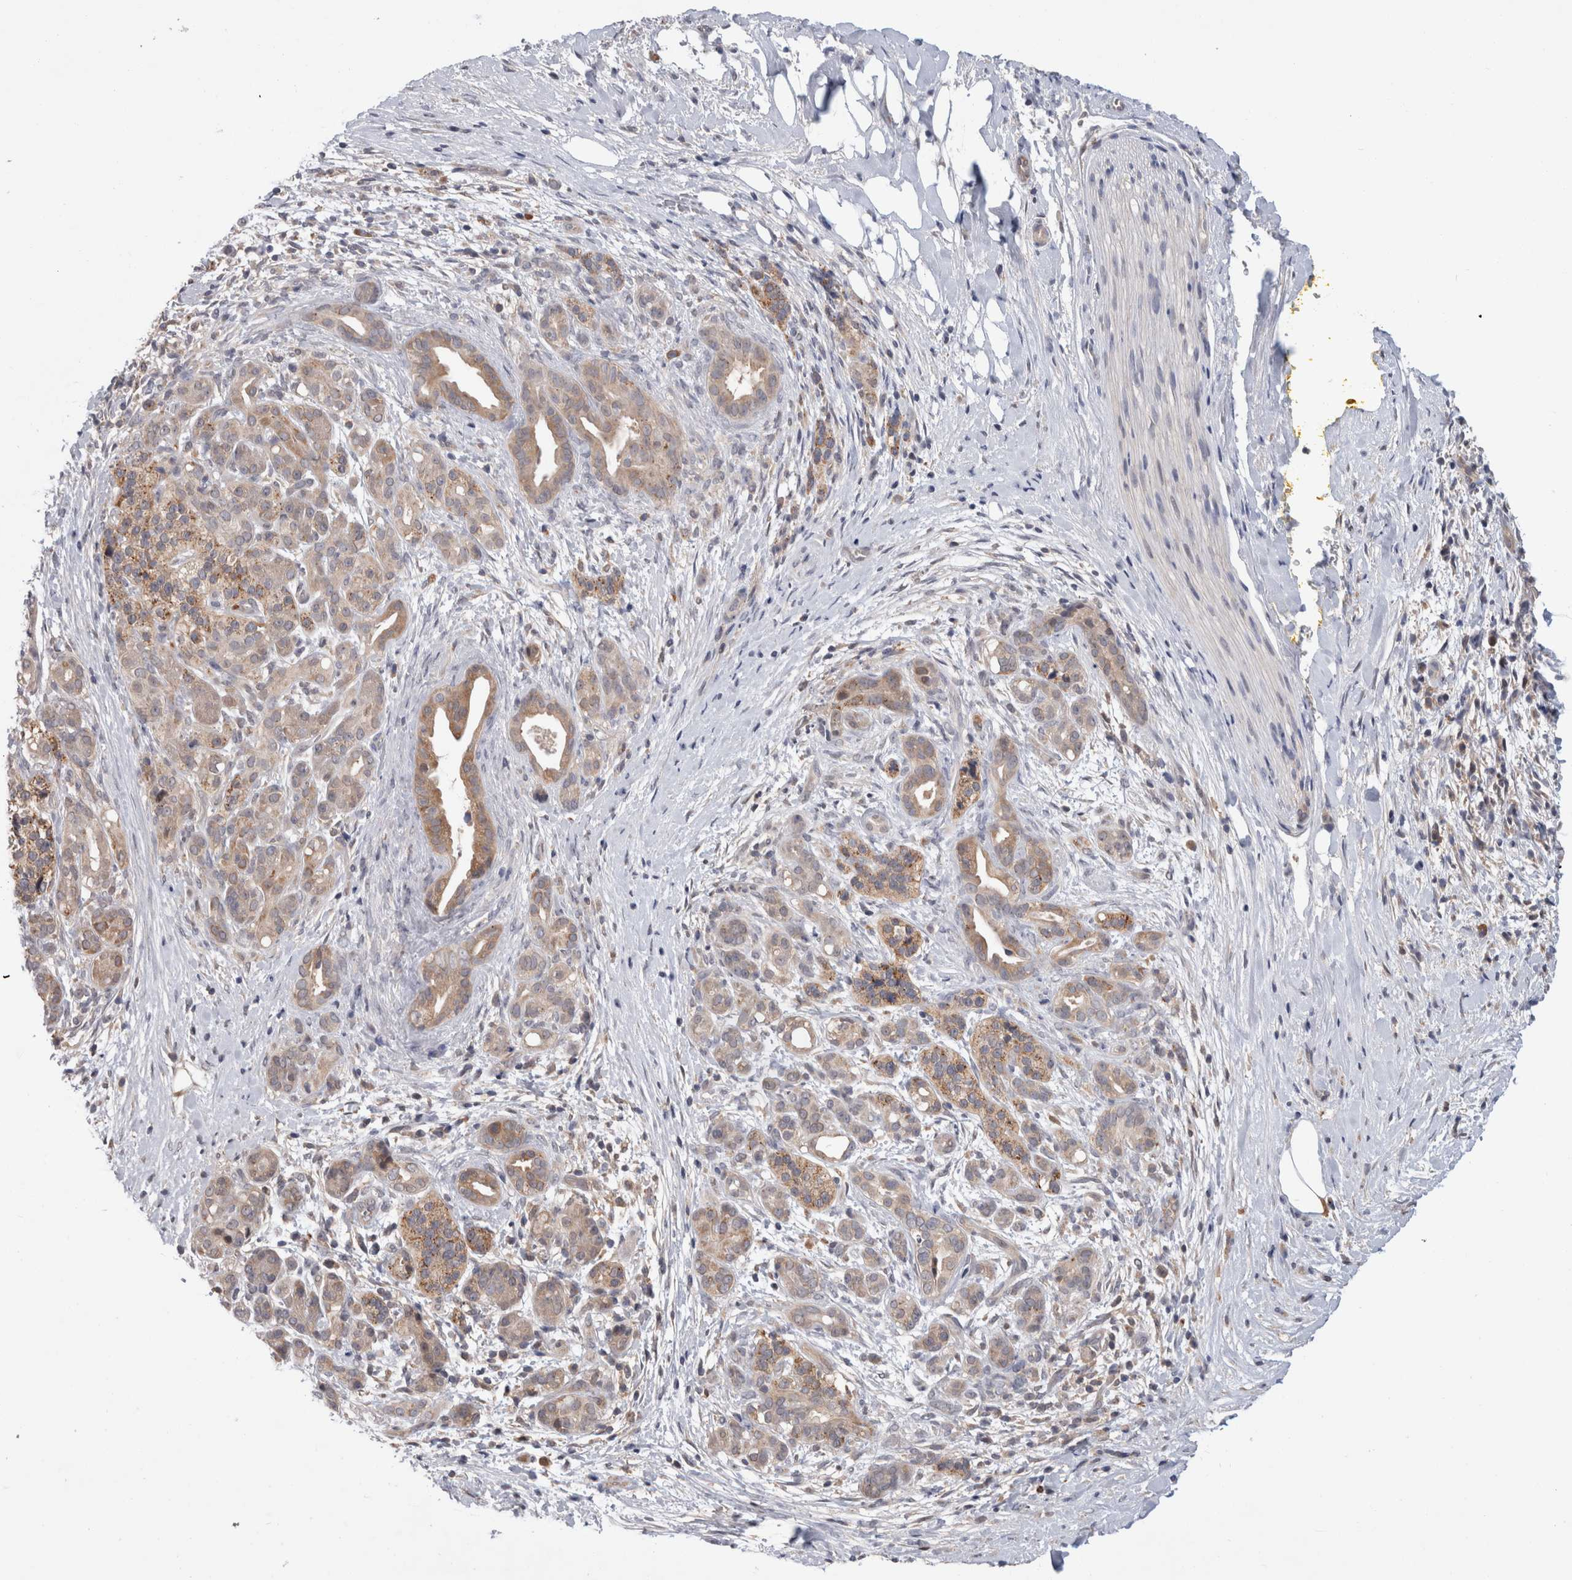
{"staining": {"intensity": "moderate", "quantity": "<25%", "location": "cytoplasmic/membranous"}, "tissue": "pancreatic cancer", "cell_type": "Tumor cells", "image_type": "cancer", "snomed": [{"axis": "morphology", "description": "Adenocarcinoma, NOS"}, {"axis": "topography", "description": "Pancreas"}], "caption": "Pancreatic adenocarcinoma tissue exhibits moderate cytoplasmic/membranous staining in about <25% of tumor cells", "gene": "MRPL37", "patient": {"sex": "male", "age": 58}}